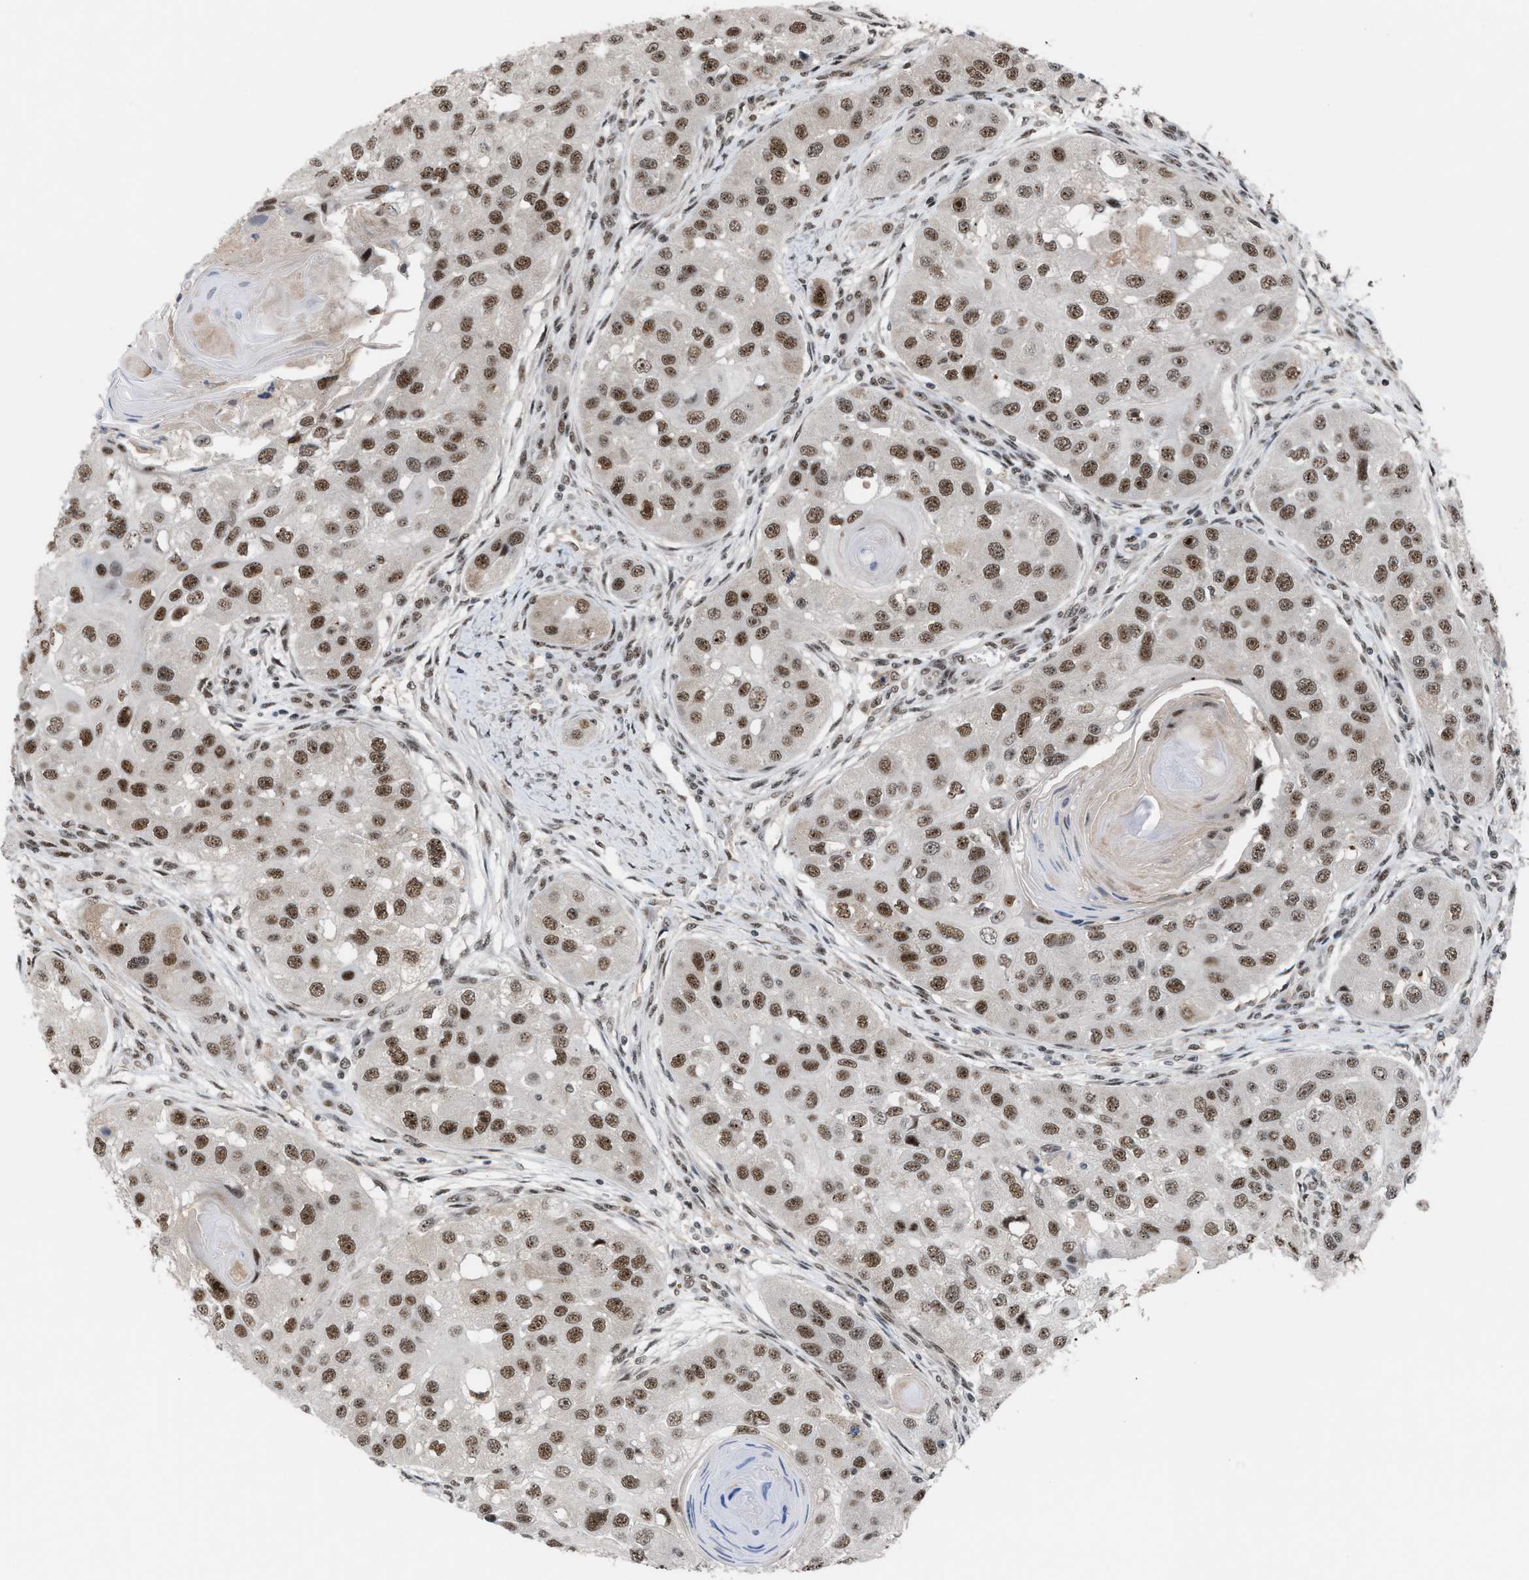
{"staining": {"intensity": "strong", "quantity": ">75%", "location": "nuclear"}, "tissue": "head and neck cancer", "cell_type": "Tumor cells", "image_type": "cancer", "snomed": [{"axis": "morphology", "description": "Normal tissue, NOS"}, {"axis": "morphology", "description": "Squamous cell carcinoma, NOS"}, {"axis": "topography", "description": "Skeletal muscle"}, {"axis": "topography", "description": "Head-Neck"}], "caption": "This histopathology image reveals head and neck cancer (squamous cell carcinoma) stained with IHC to label a protein in brown. The nuclear of tumor cells show strong positivity for the protein. Nuclei are counter-stained blue.", "gene": "PRPF4", "patient": {"sex": "male", "age": 51}}